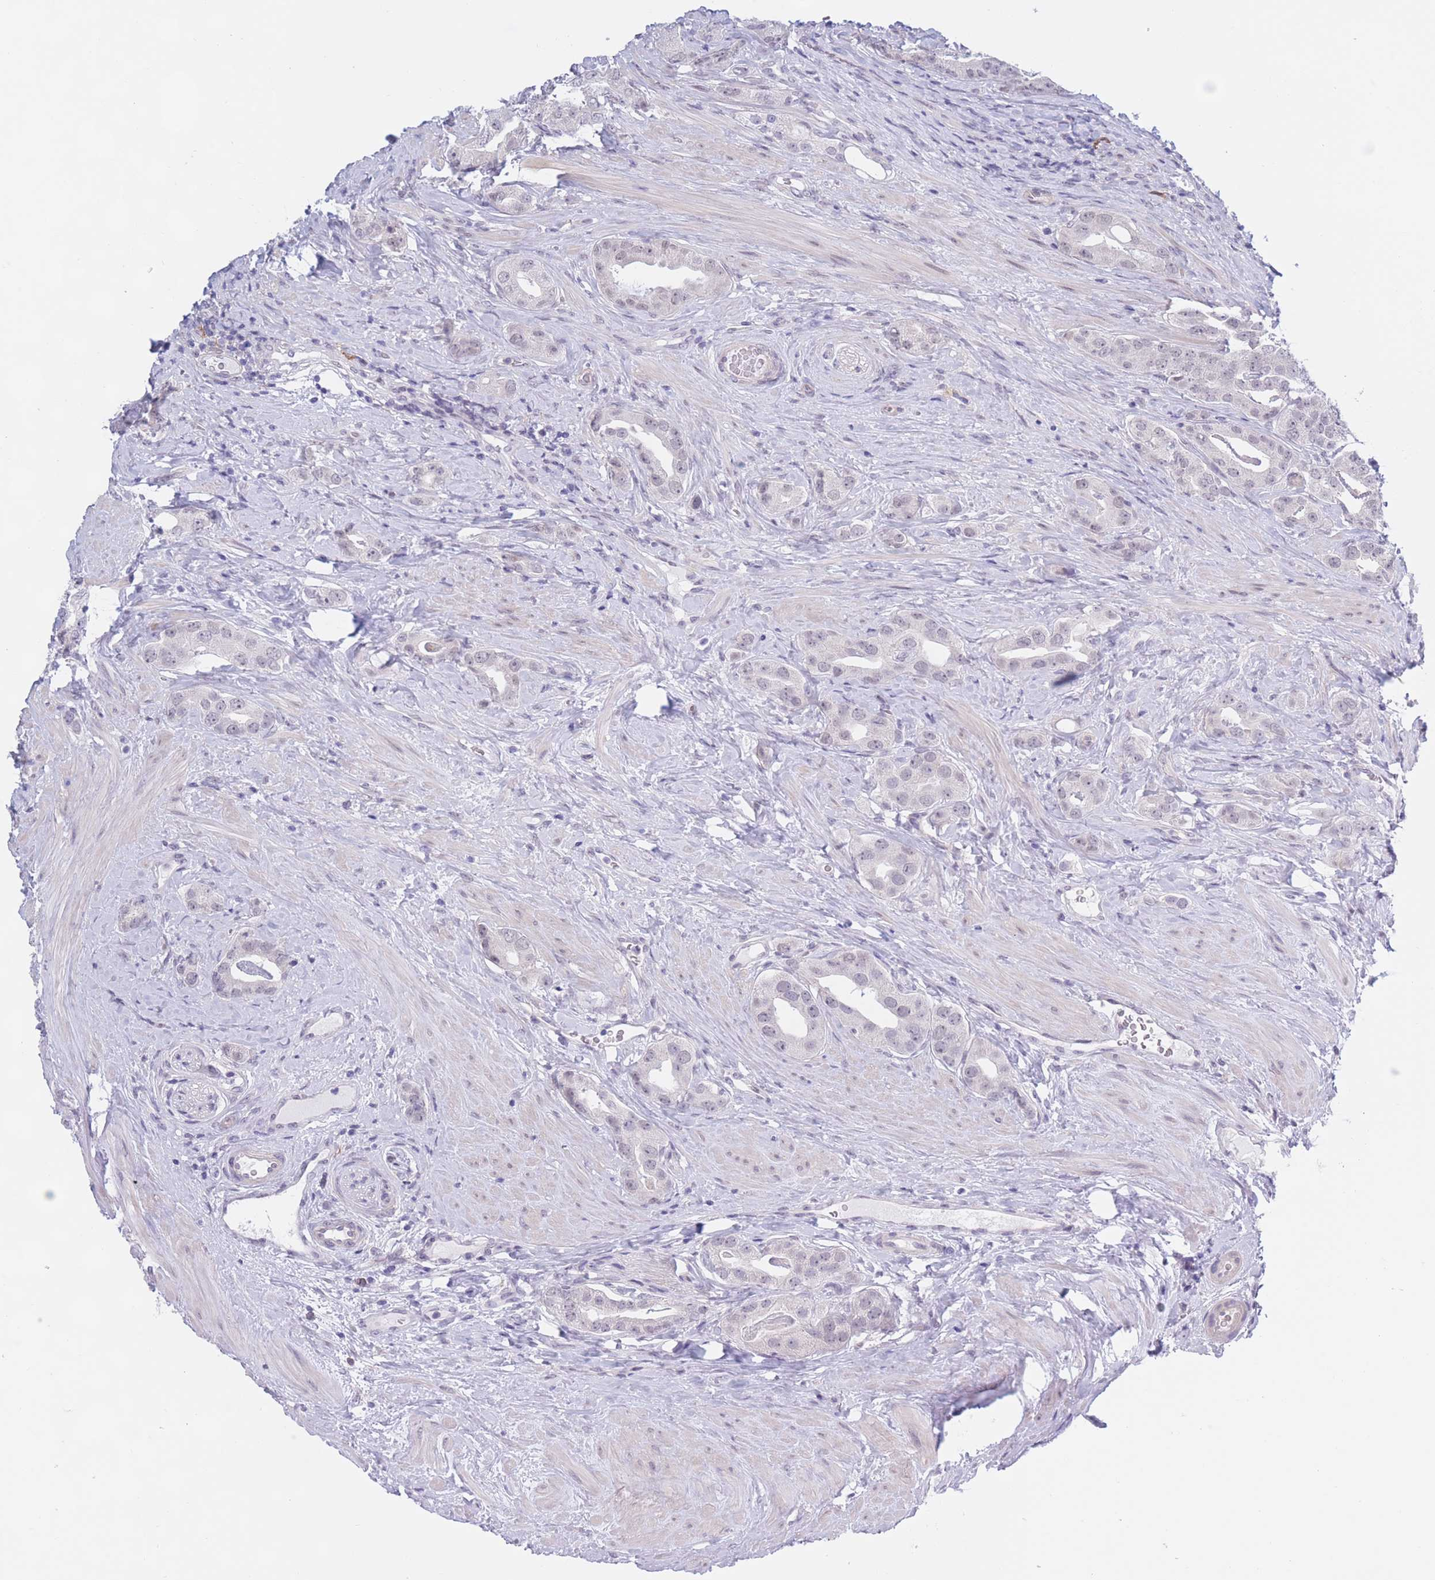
{"staining": {"intensity": "negative", "quantity": "none", "location": "none"}, "tissue": "prostate cancer", "cell_type": "Tumor cells", "image_type": "cancer", "snomed": [{"axis": "morphology", "description": "Adenocarcinoma, High grade"}, {"axis": "topography", "description": "Prostate"}], "caption": "There is no significant staining in tumor cells of high-grade adenocarcinoma (prostate). The staining was performed using DAB (3,3'-diaminobenzidine) to visualize the protein expression in brown, while the nuclei were stained in blue with hematoxylin (Magnification: 20x).", "gene": "PODXL", "patient": {"sex": "male", "age": 63}}